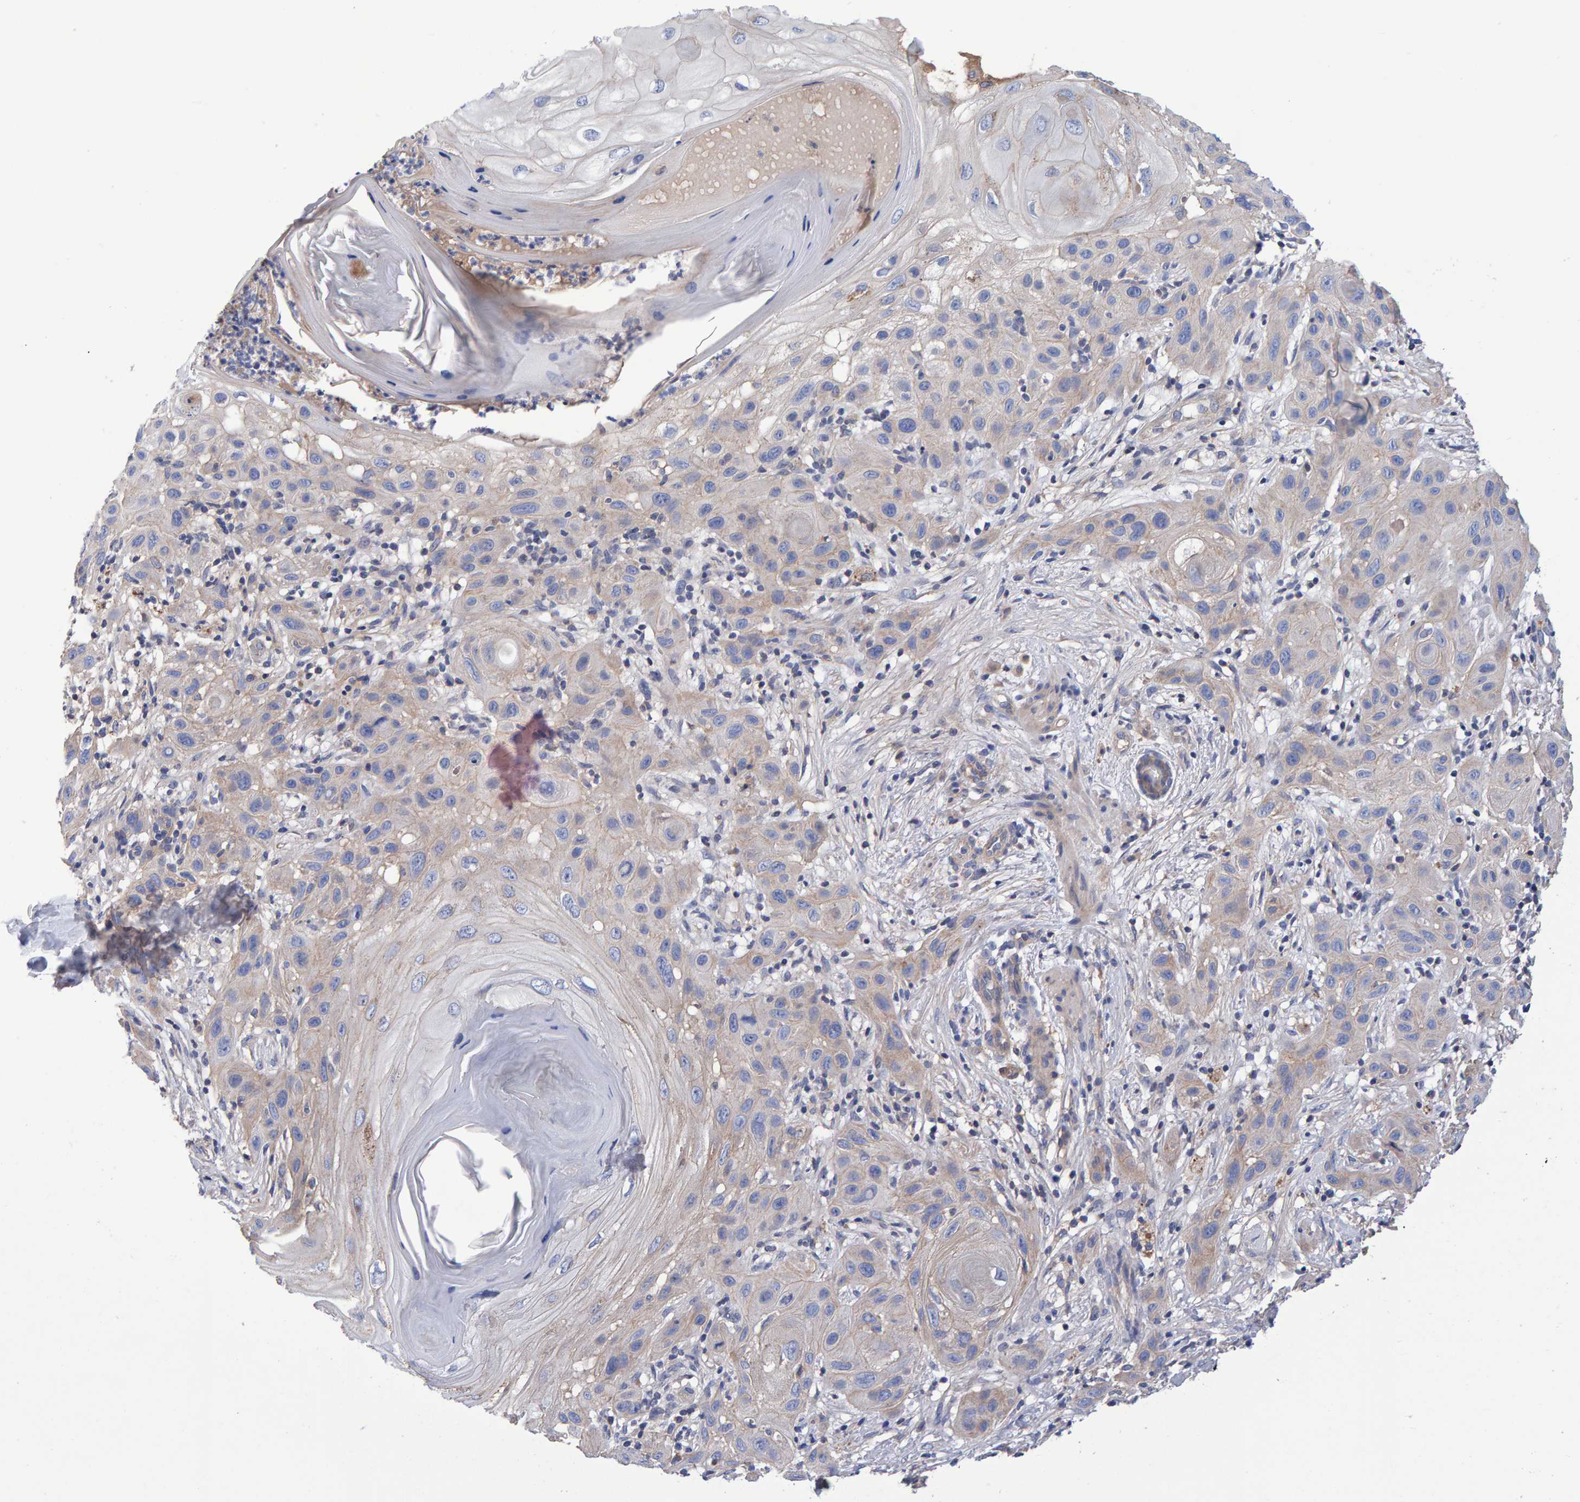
{"staining": {"intensity": "negative", "quantity": "none", "location": "none"}, "tissue": "skin cancer", "cell_type": "Tumor cells", "image_type": "cancer", "snomed": [{"axis": "morphology", "description": "Squamous cell carcinoma, NOS"}, {"axis": "topography", "description": "Skin"}], "caption": "The image exhibits no staining of tumor cells in skin cancer (squamous cell carcinoma).", "gene": "EFR3A", "patient": {"sex": "female", "age": 96}}